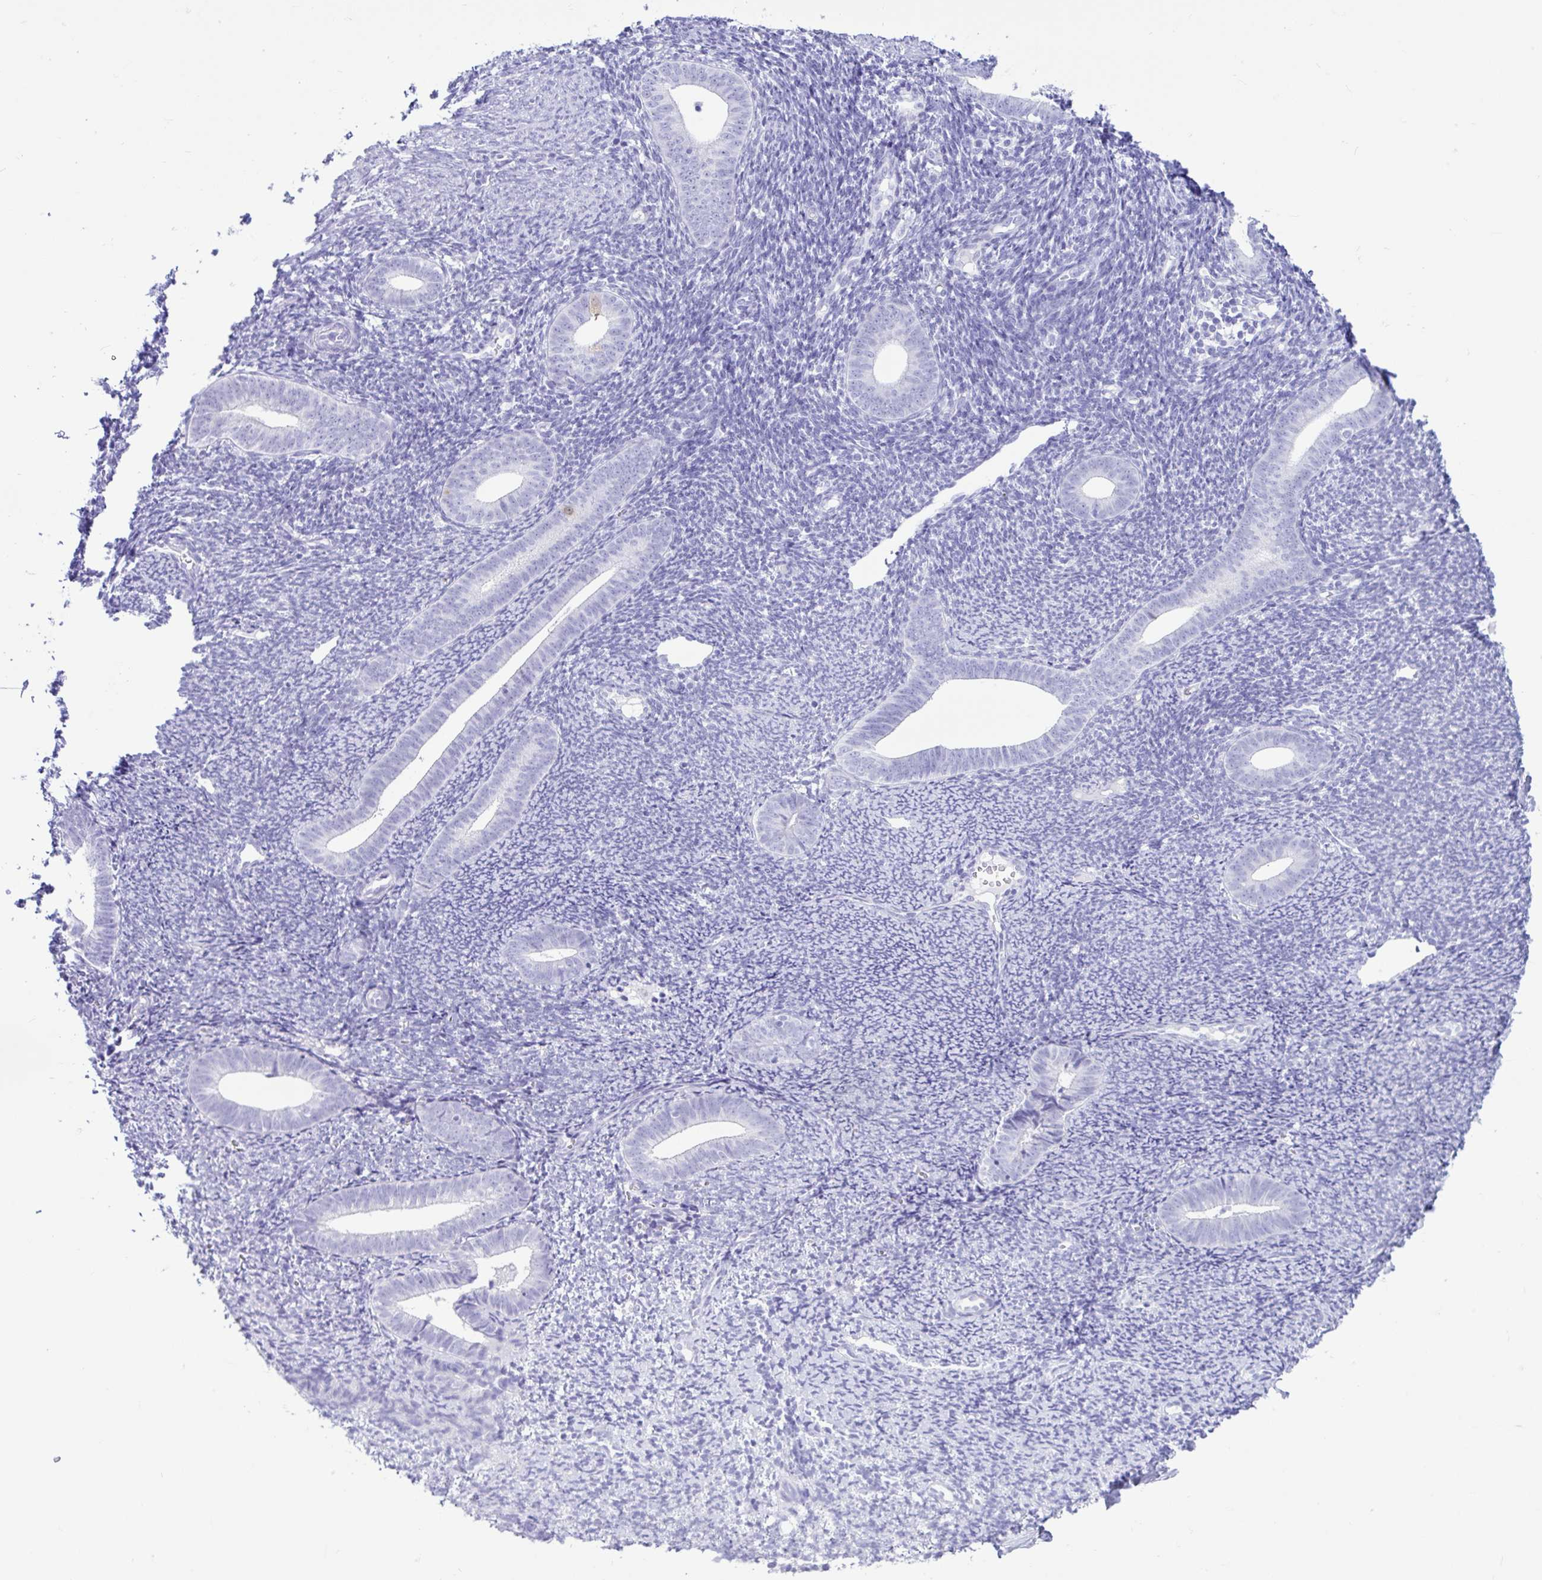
{"staining": {"intensity": "negative", "quantity": "none", "location": "none"}, "tissue": "endometrium", "cell_type": "Cells in endometrial stroma", "image_type": "normal", "snomed": [{"axis": "morphology", "description": "Normal tissue, NOS"}, {"axis": "topography", "description": "Endometrium"}], "caption": "The image shows no staining of cells in endometrial stroma in benign endometrium.", "gene": "CYP19A1", "patient": {"sex": "female", "age": 39}}